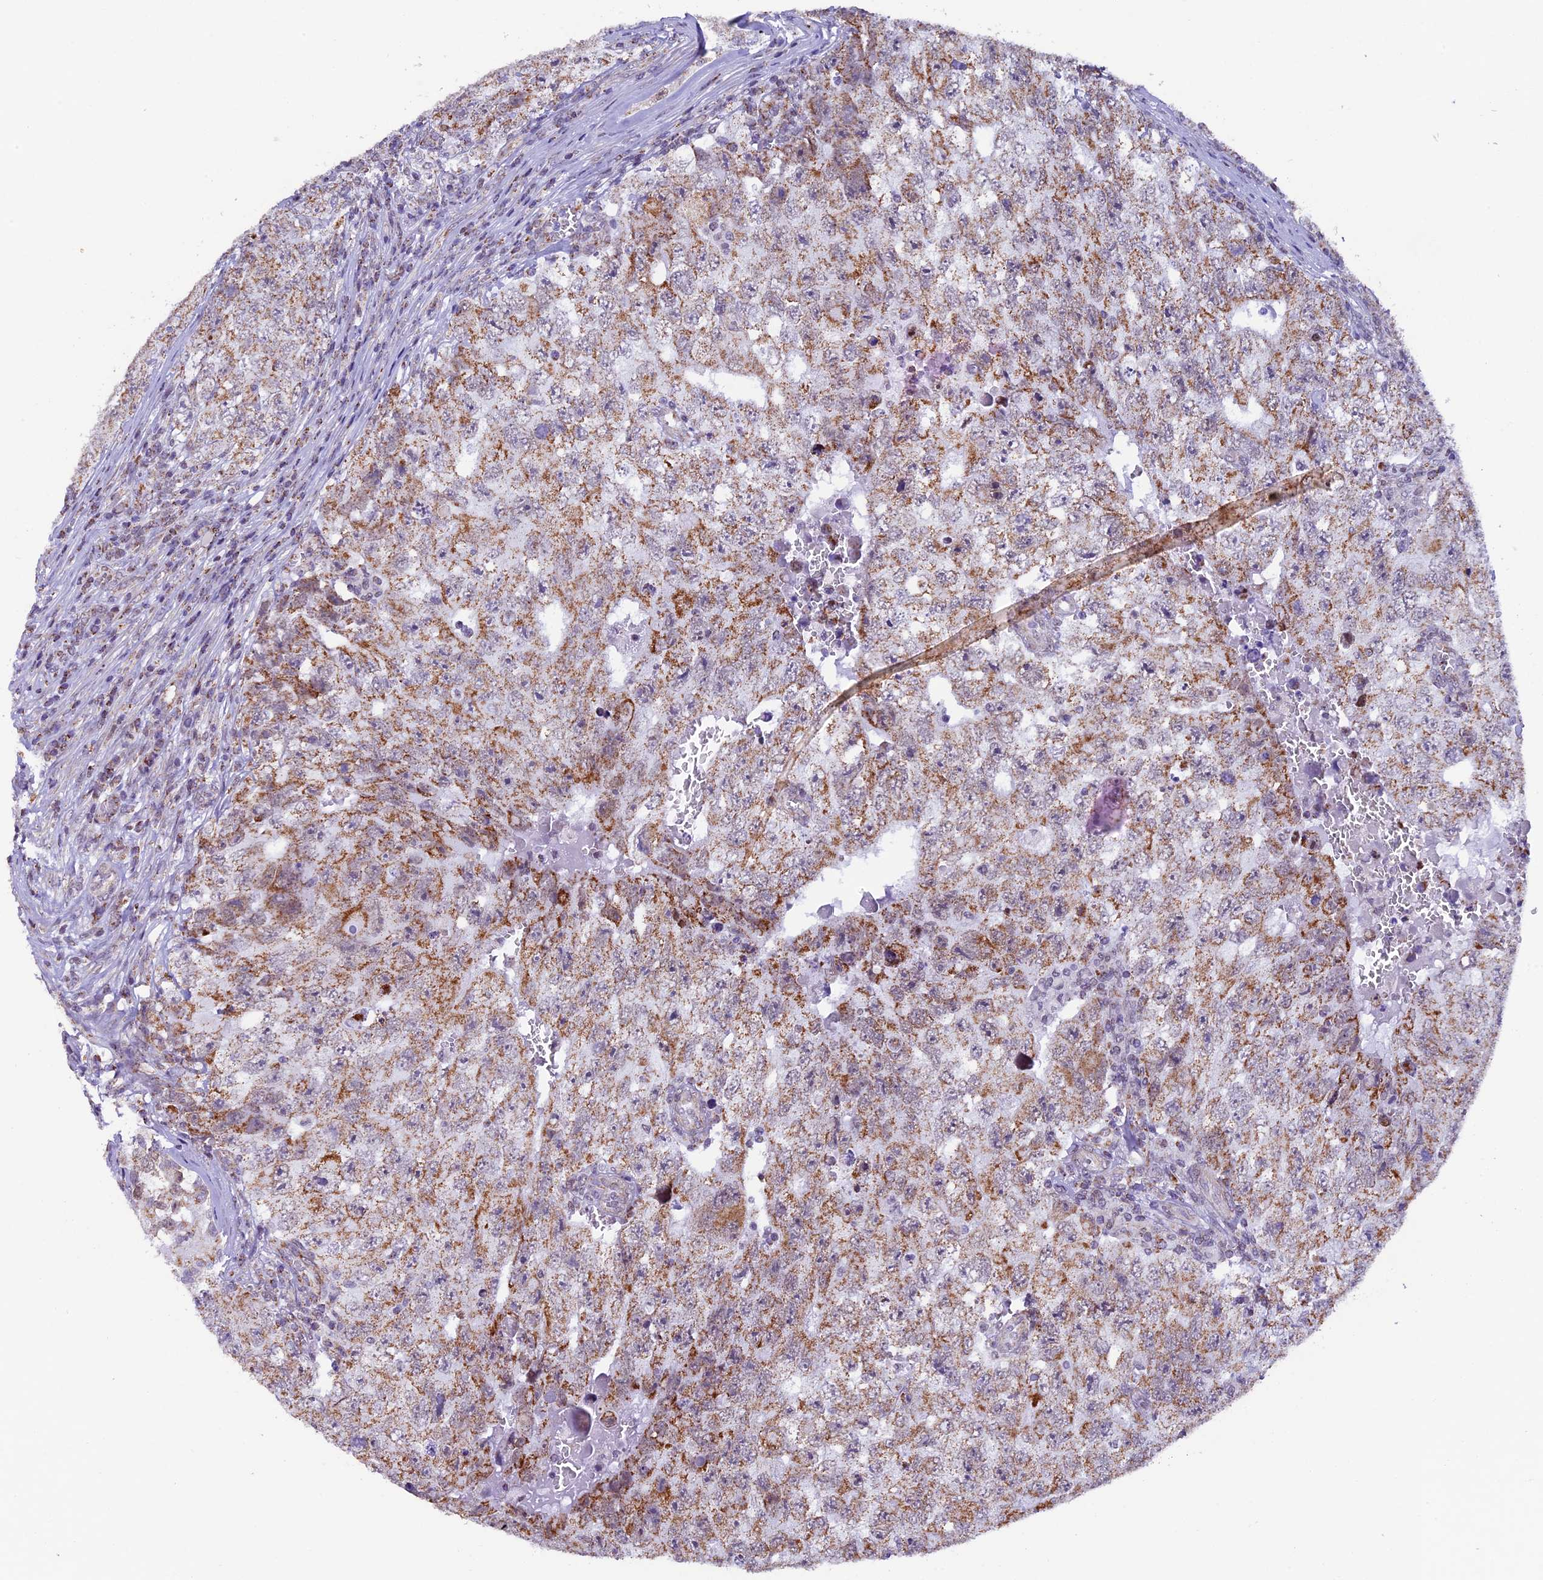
{"staining": {"intensity": "moderate", "quantity": ">75%", "location": "cytoplasmic/membranous"}, "tissue": "testis cancer", "cell_type": "Tumor cells", "image_type": "cancer", "snomed": [{"axis": "morphology", "description": "Carcinoma, Embryonal, NOS"}, {"axis": "topography", "description": "Testis"}], "caption": "Immunohistochemical staining of human testis cancer reveals moderate cytoplasmic/membranous protein positivity in about >75% of tumor cells. The staining was performed using DAB, with brown indicating positive protein expression. Nuclei are stained blue with hematoxylin.", "gene": "TFAM", "patient": {"sex": "male", "age": 17}}